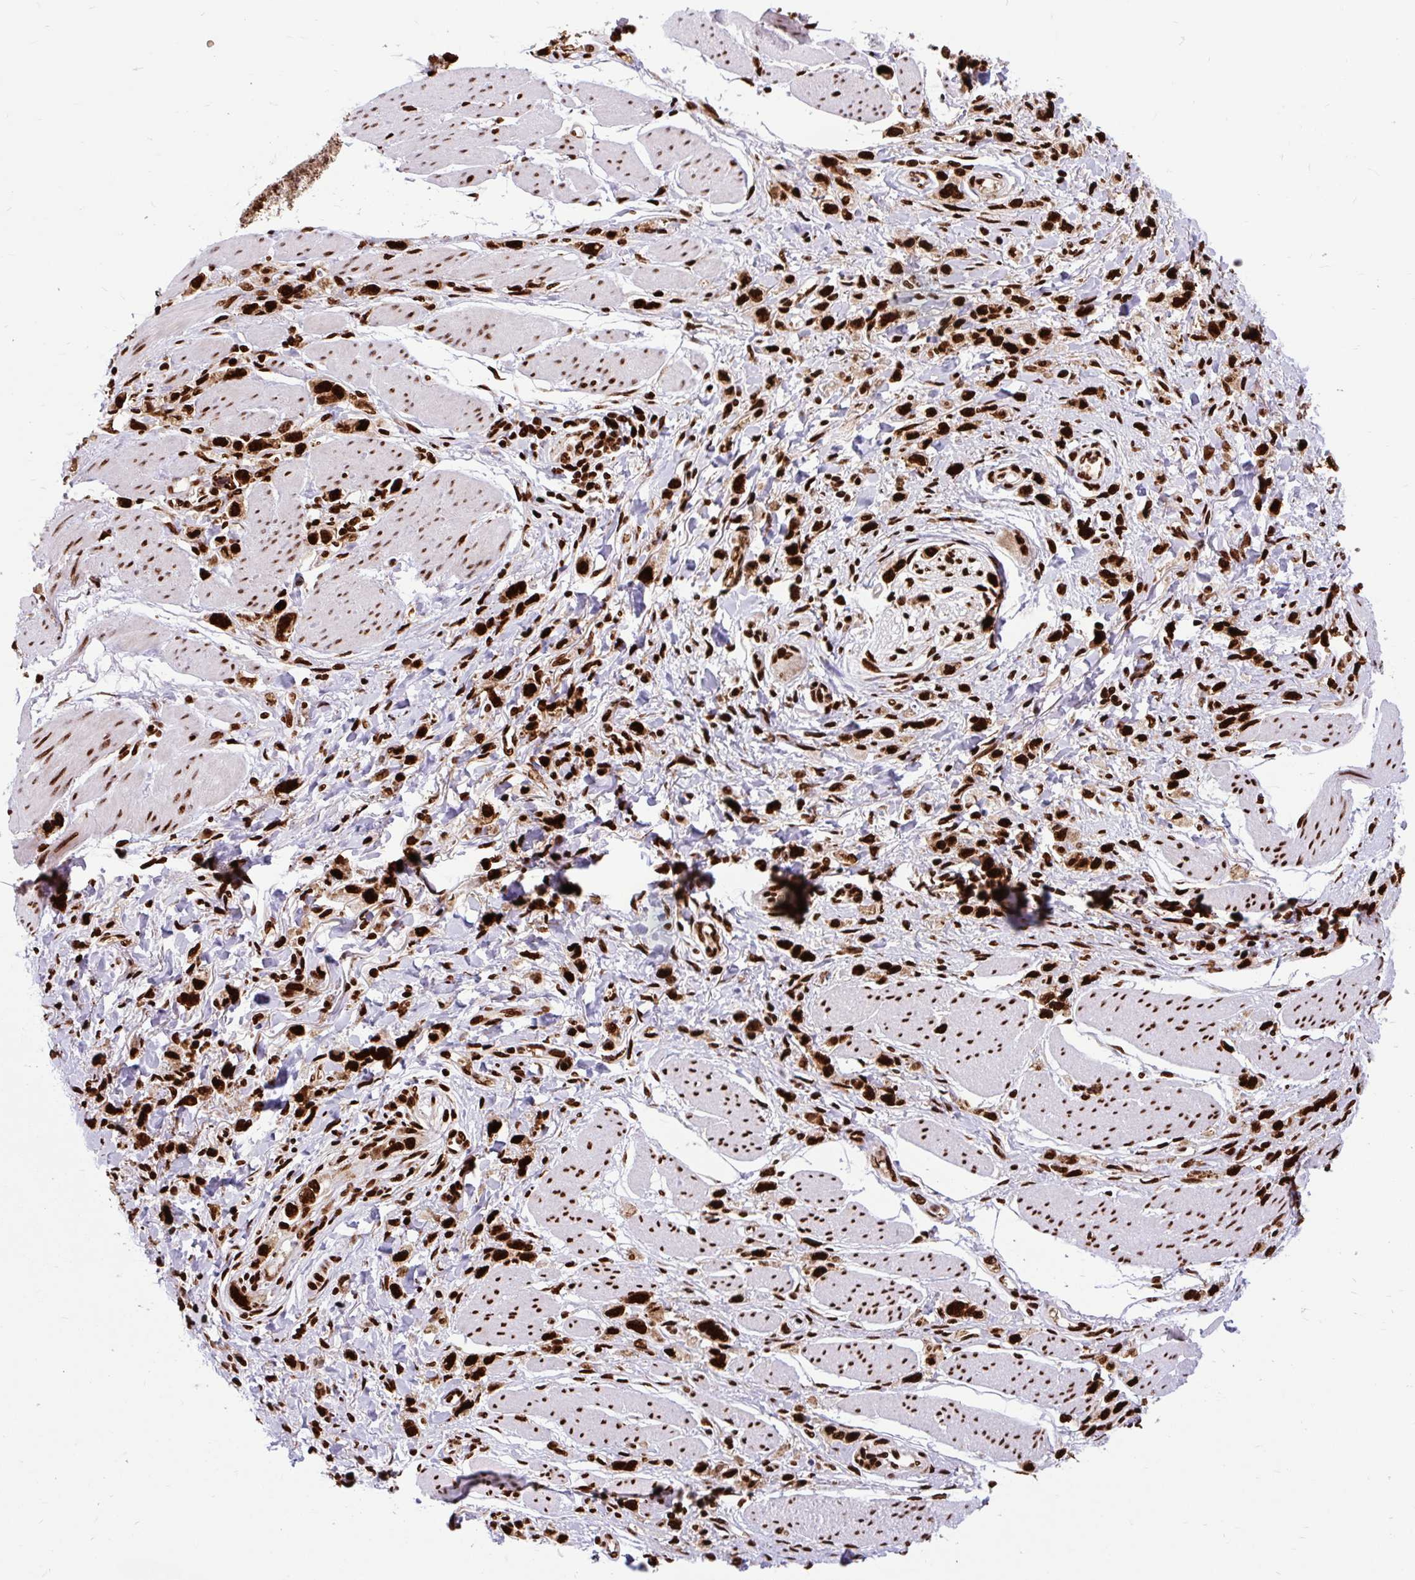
{"staining": {"intensity": "strong", "quantity": ">75%", "location": "nuclear"}, "tissue": "stomach cancer", "cell_type": "Tumor cells", "image_type": "cancer", "snomed": [{"axis": "morphology", "description": "Adenocarcinoma, NOS"}, {"axis": "topography", "description": "Stomach"}], "caption": "Stomach adenocarcinoma stained for a protein exhibits strong nuclear positivity in tumor cells.", "gene": "FUS", "patient": {"sex": "female", "age": 65}}